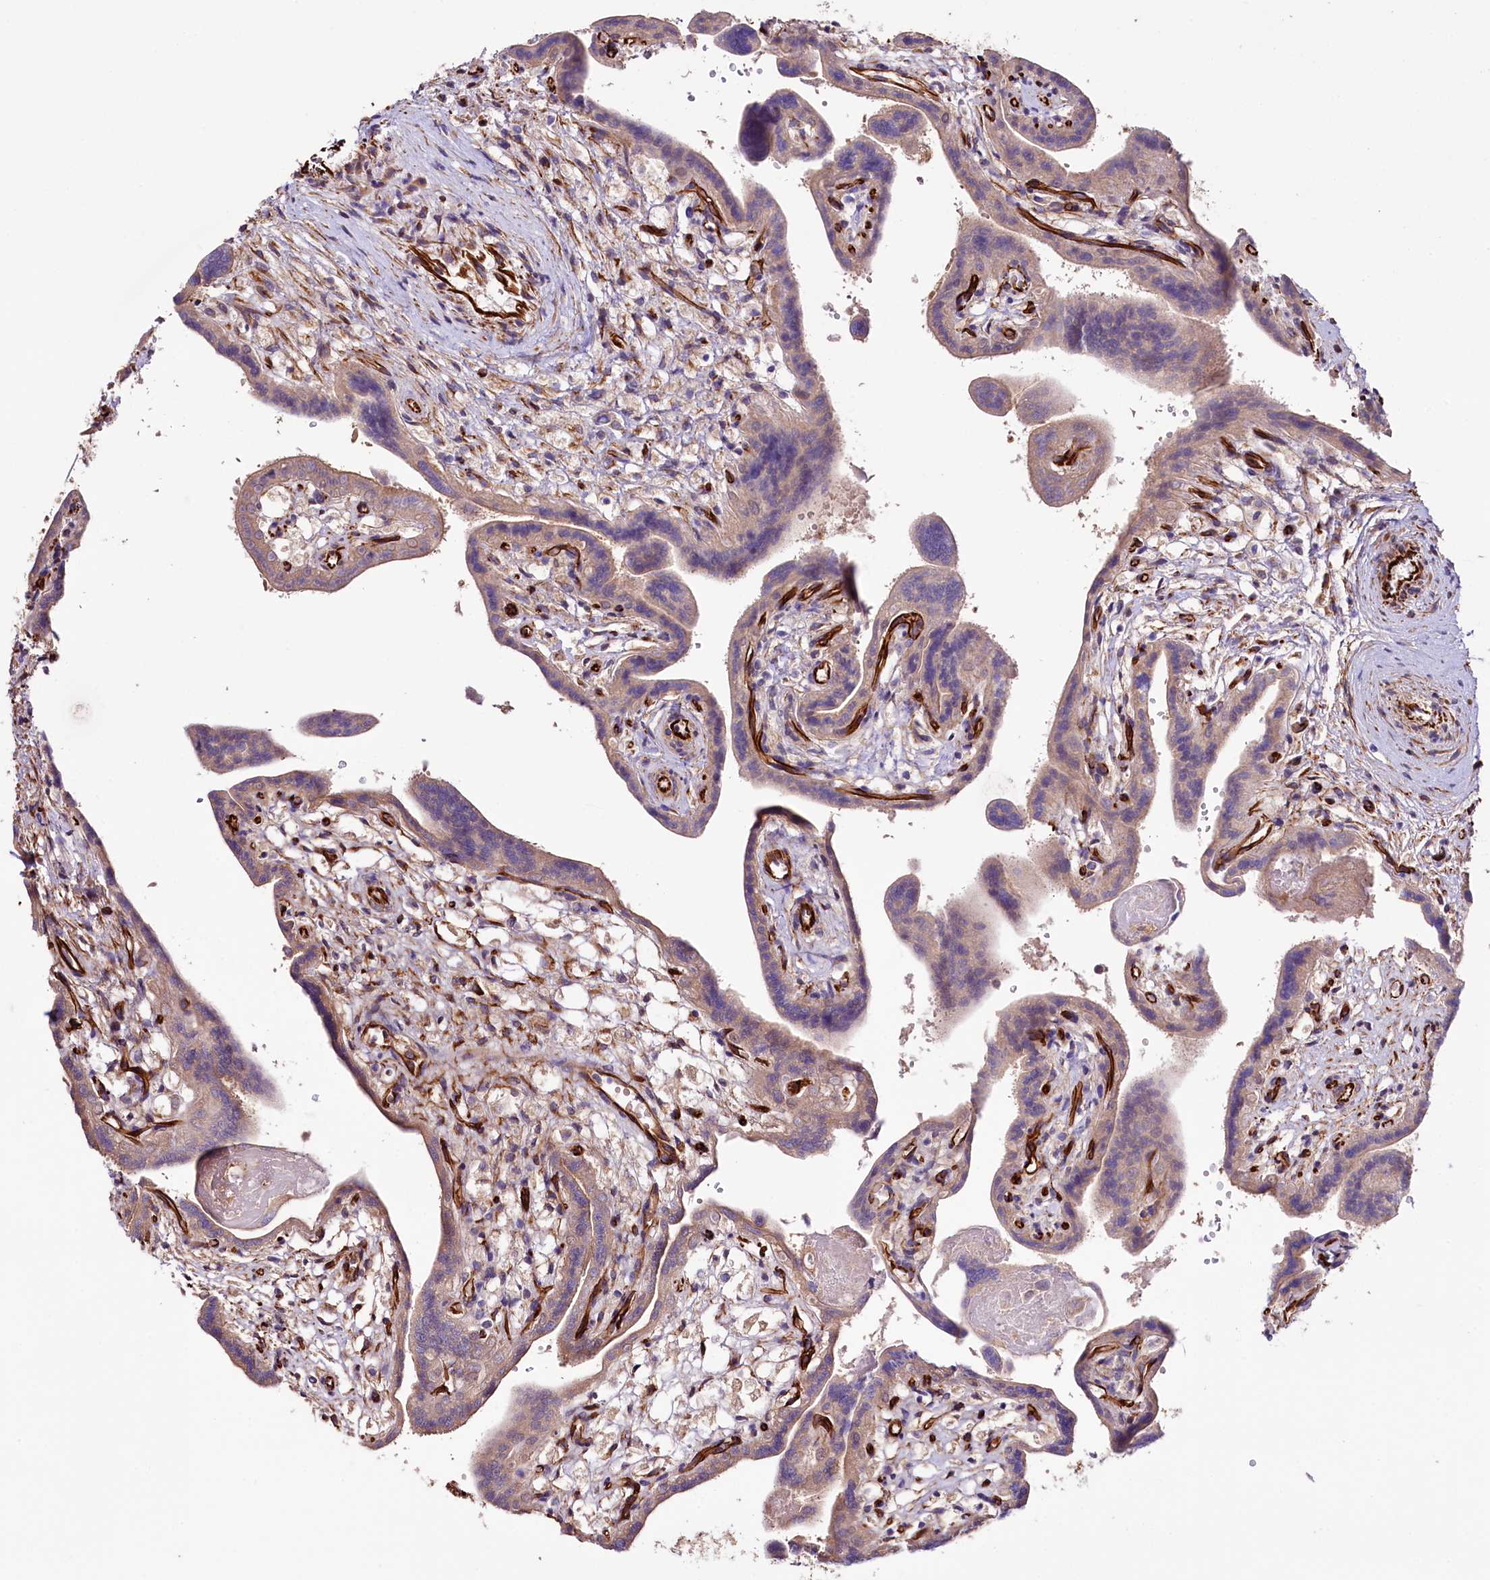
{"staining": {"intensity": "weak", "quantity": "25%-75%", "location": "cytoplasmic/membranous"}, "tissue": "placenta", "cell_type": "Trophoblastic cells", "image_type": "normal", "snomed": [{"axis": "morphology", "description": "Normal tissue, NOS"}, {"axis": "topography", "description": "Placenta"}], "caption": "Immunohistochemistry (IHC) micrograph of normal placenta stained for a protein (brown), which exhibits low levels of weak cytoplasmic/membranous staining in about 25%-75% of trophoblastic cells.", "gene": "TTC12", "patient": {"sex": "female", "age": 37}}